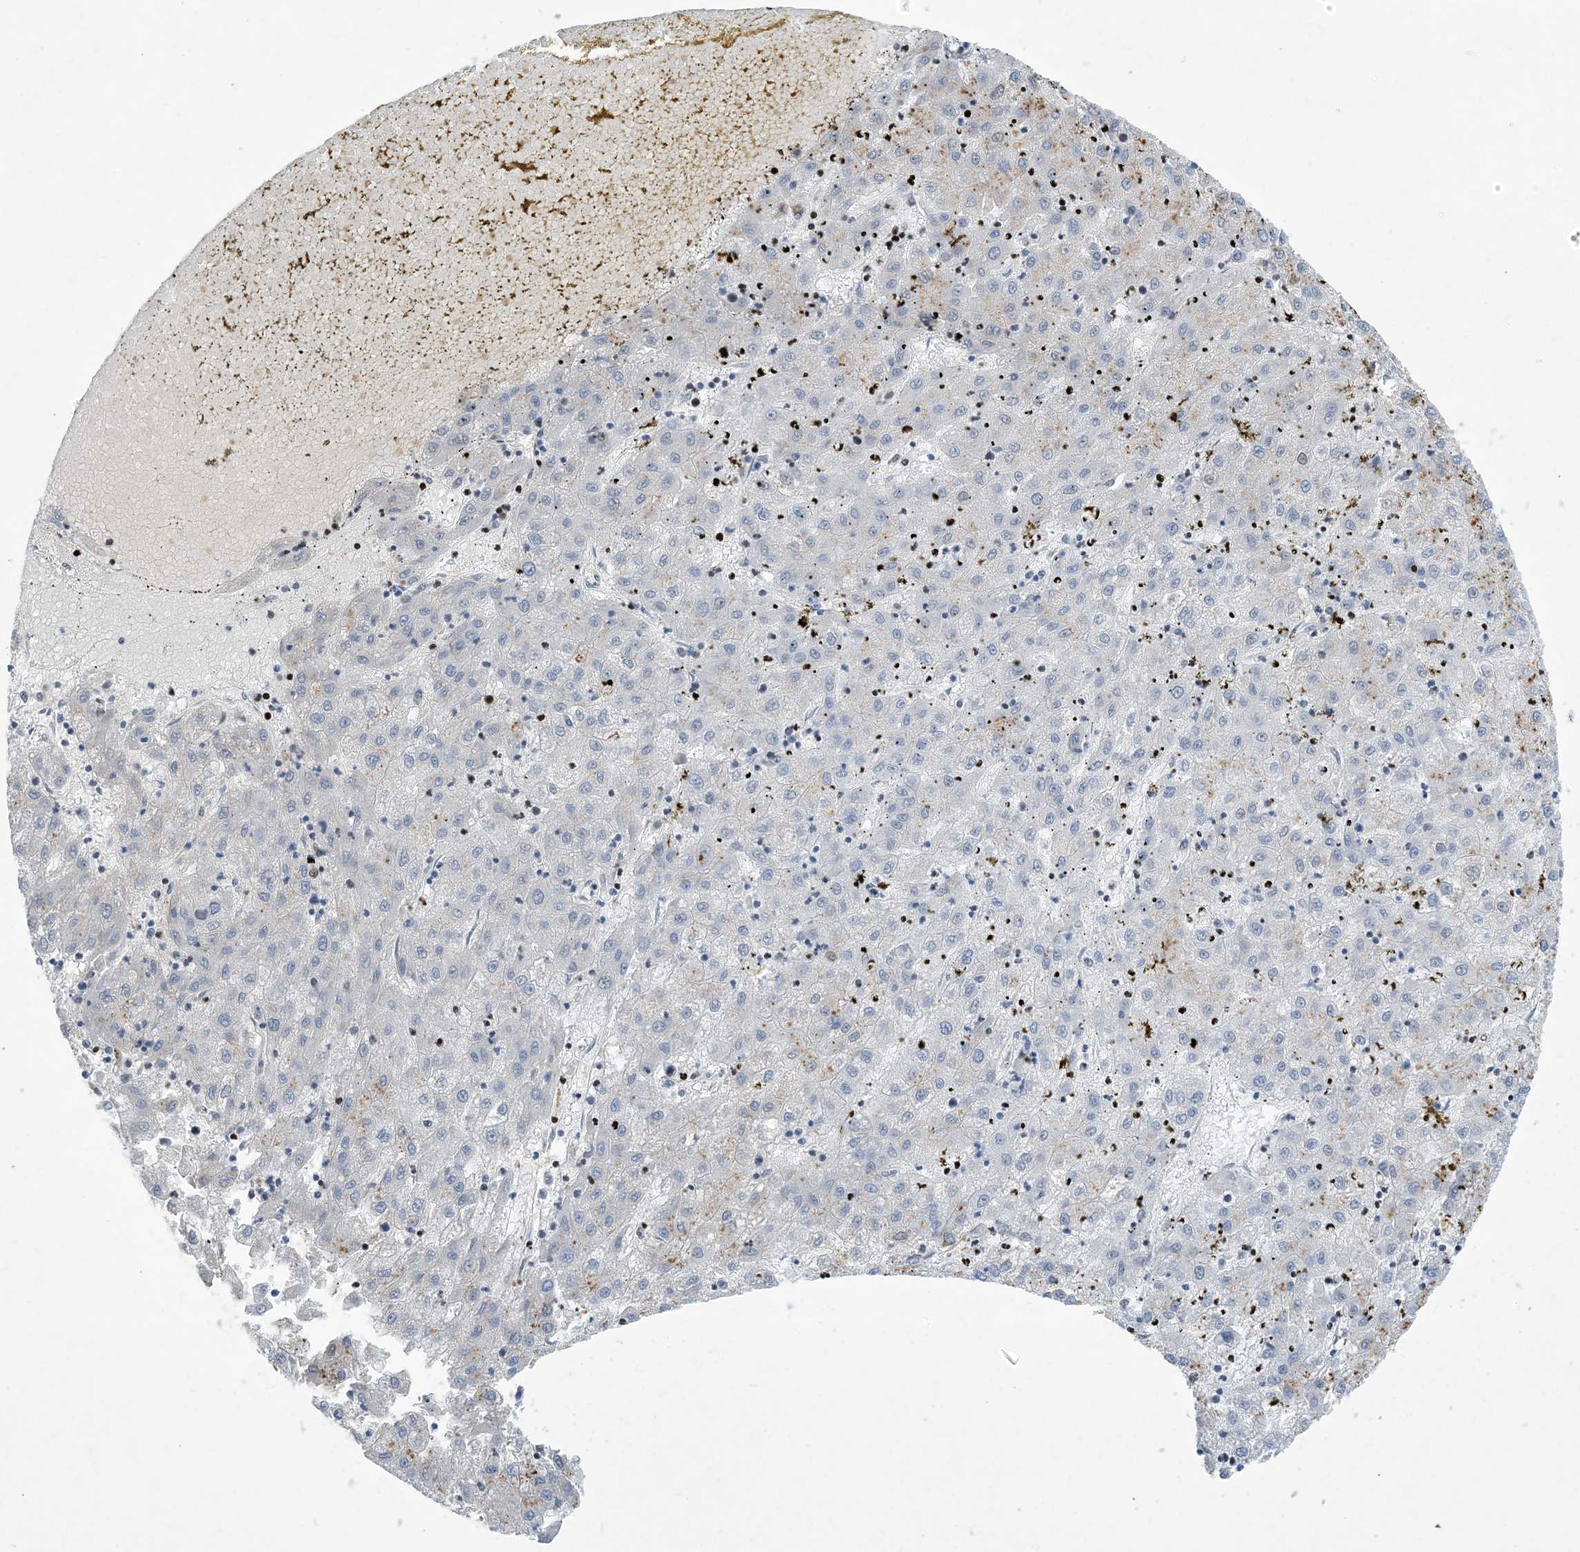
{"staining": {"intensity": "negative", "quantity": "none", "location": "none"}, "tissue": "liver cancer", "cell_type": "Tumor cells", "image_type": "cancer", "snomed": [{"axis": "morphology", "description": "Carcinoma, Hepatocellular, NOS"}, {"axis": "topography", "description": "Liver"}], "caption": "Immunohistochemistry of human liver cancer shows no expression in tumor cells.", "gene": "SLC25A53", "patient": {"sex": "male", "age": 72}}